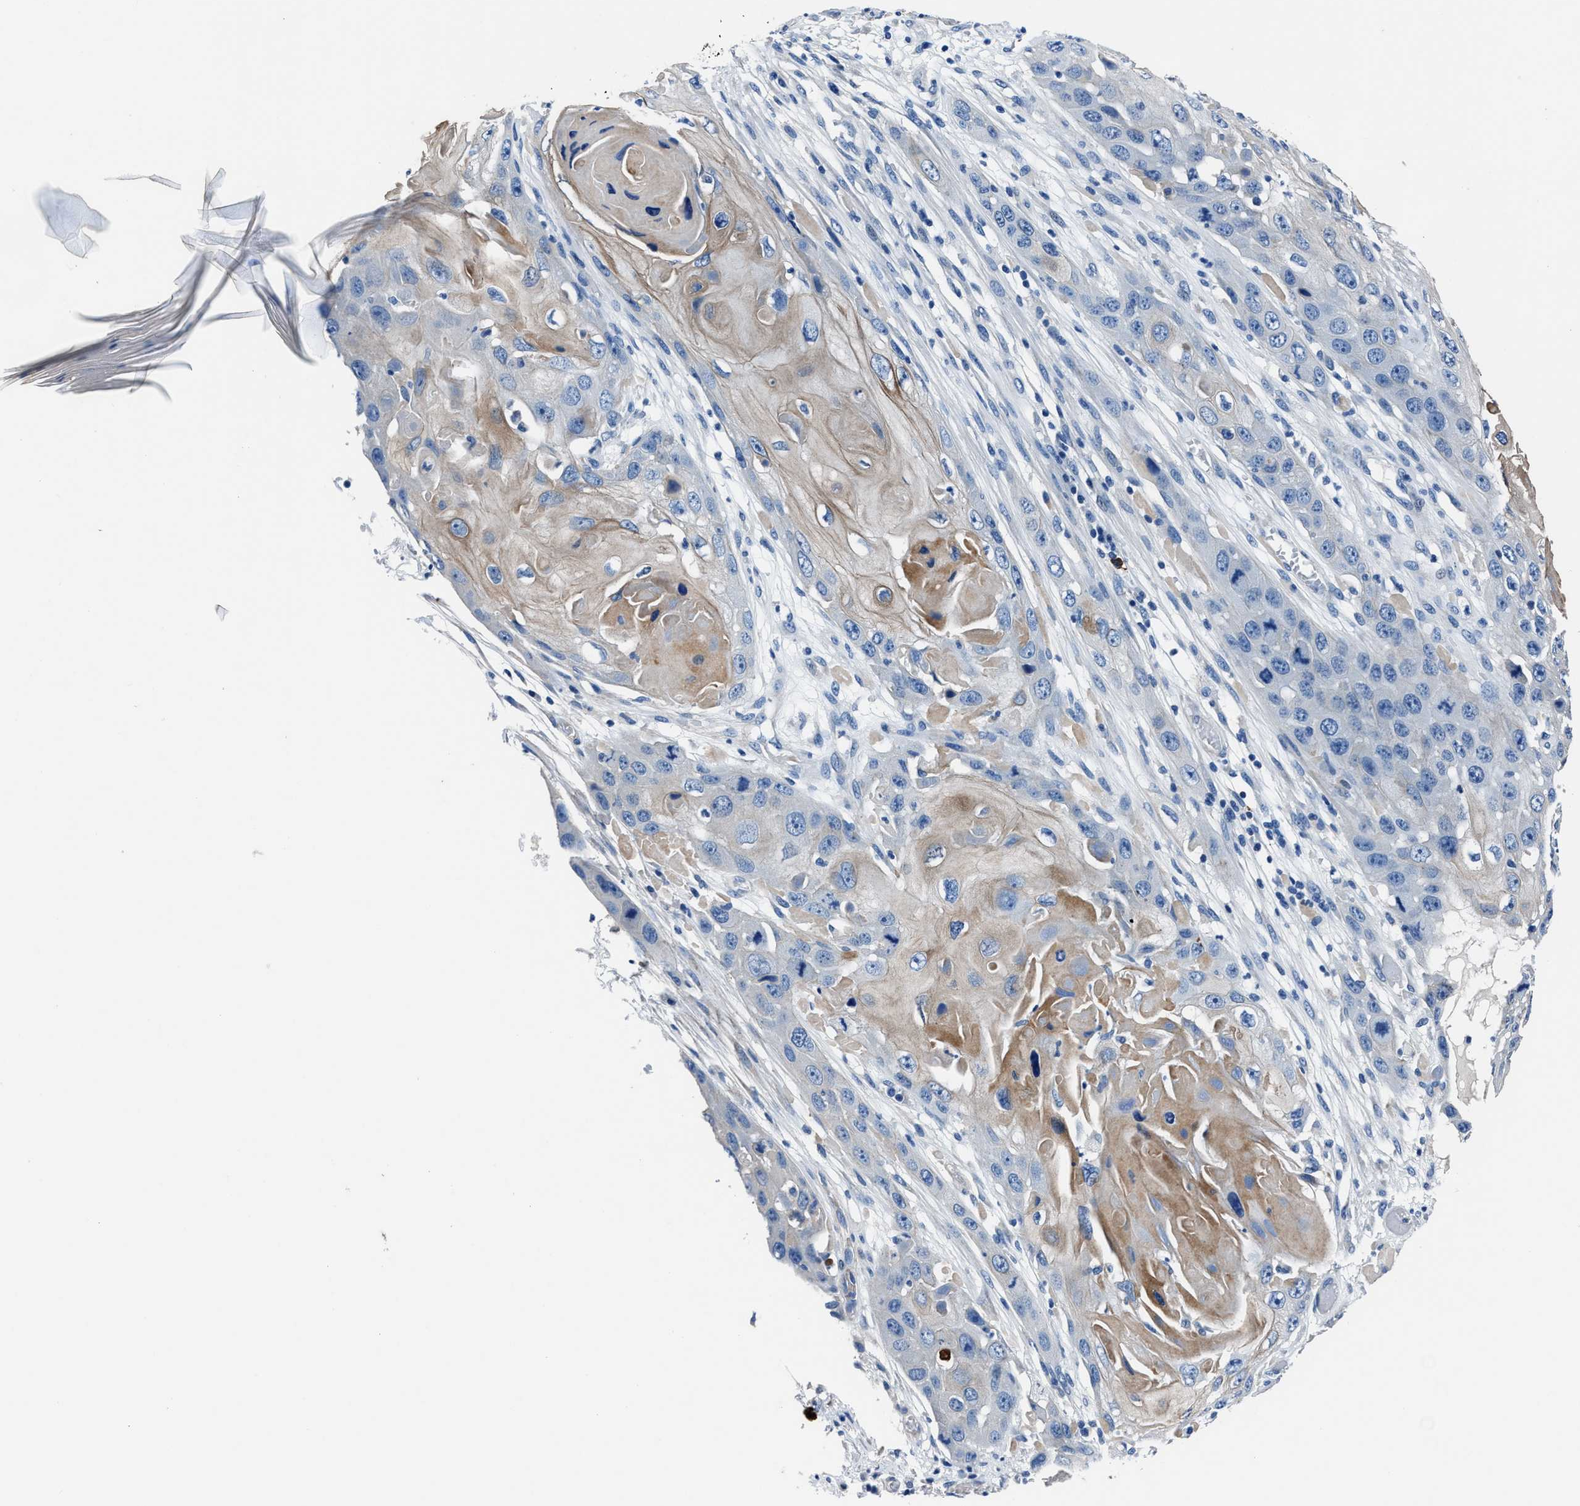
{"staining": {"intensity": "negative", "quantity": "none", "location": "none"}, "tissue": "skin cancer", "cell_type": "Tumor cells", "image_type": "cancer", "snomed": [{"axis": "morphology", "description": "Squamous cell carcinoma, NOS"}, {"axis": "topography", "description": "Skin"}], "caption": "An immunohistochemistry (IHC) micrograph of skin cancer (squamous cell carcinoma) is shown. There is no staining in tumor cells of skin cancer (squamous cell carcinoma). The staining is performed using DAB brown chromogen with nuclei counter-stained in using hematoxylin.", "gene": "NACAD", "patient": {"sex": "male", "age": 55}}